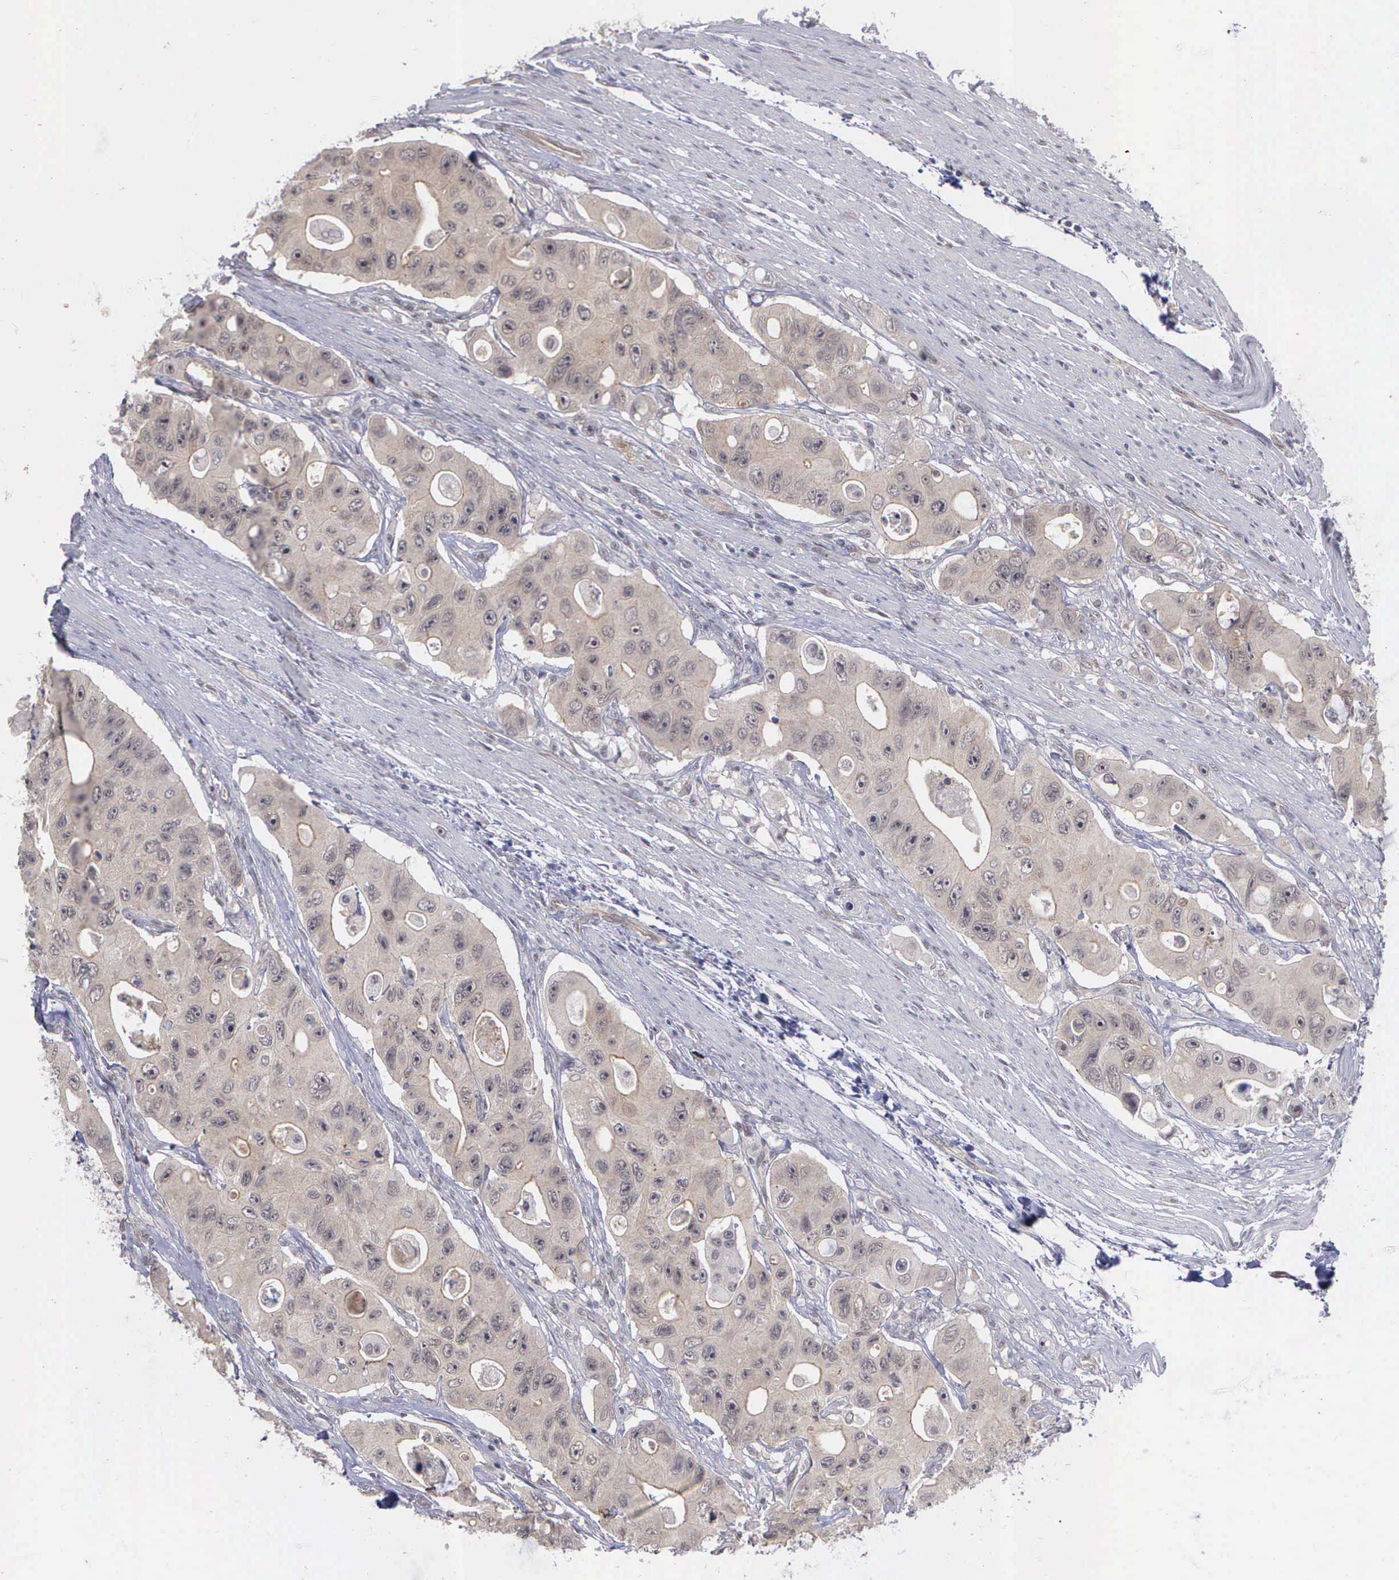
{"staining": {"intensity": "weak", "quantity": ">75%", "location": "cytoplasmic/membranous"}, "tissue": "colorectal cancer", "cell_type": "Tumor cells", "image_type": "cancer", "snomed": [{"axis": "morphology", "description": "Adenocarcinoma, NOS"}, {"axis": "topography", "description": "Colon"}], "caption": "This histopathology image demonstrates immunohistochemistry staining of colorectal cancer (adenocarcinoma), with low weak cytoplasmic/membranous expression in about >75% of tumor cells.", "gene": "MAP3K9", "patient": {"sex": "female", "age": 46}}